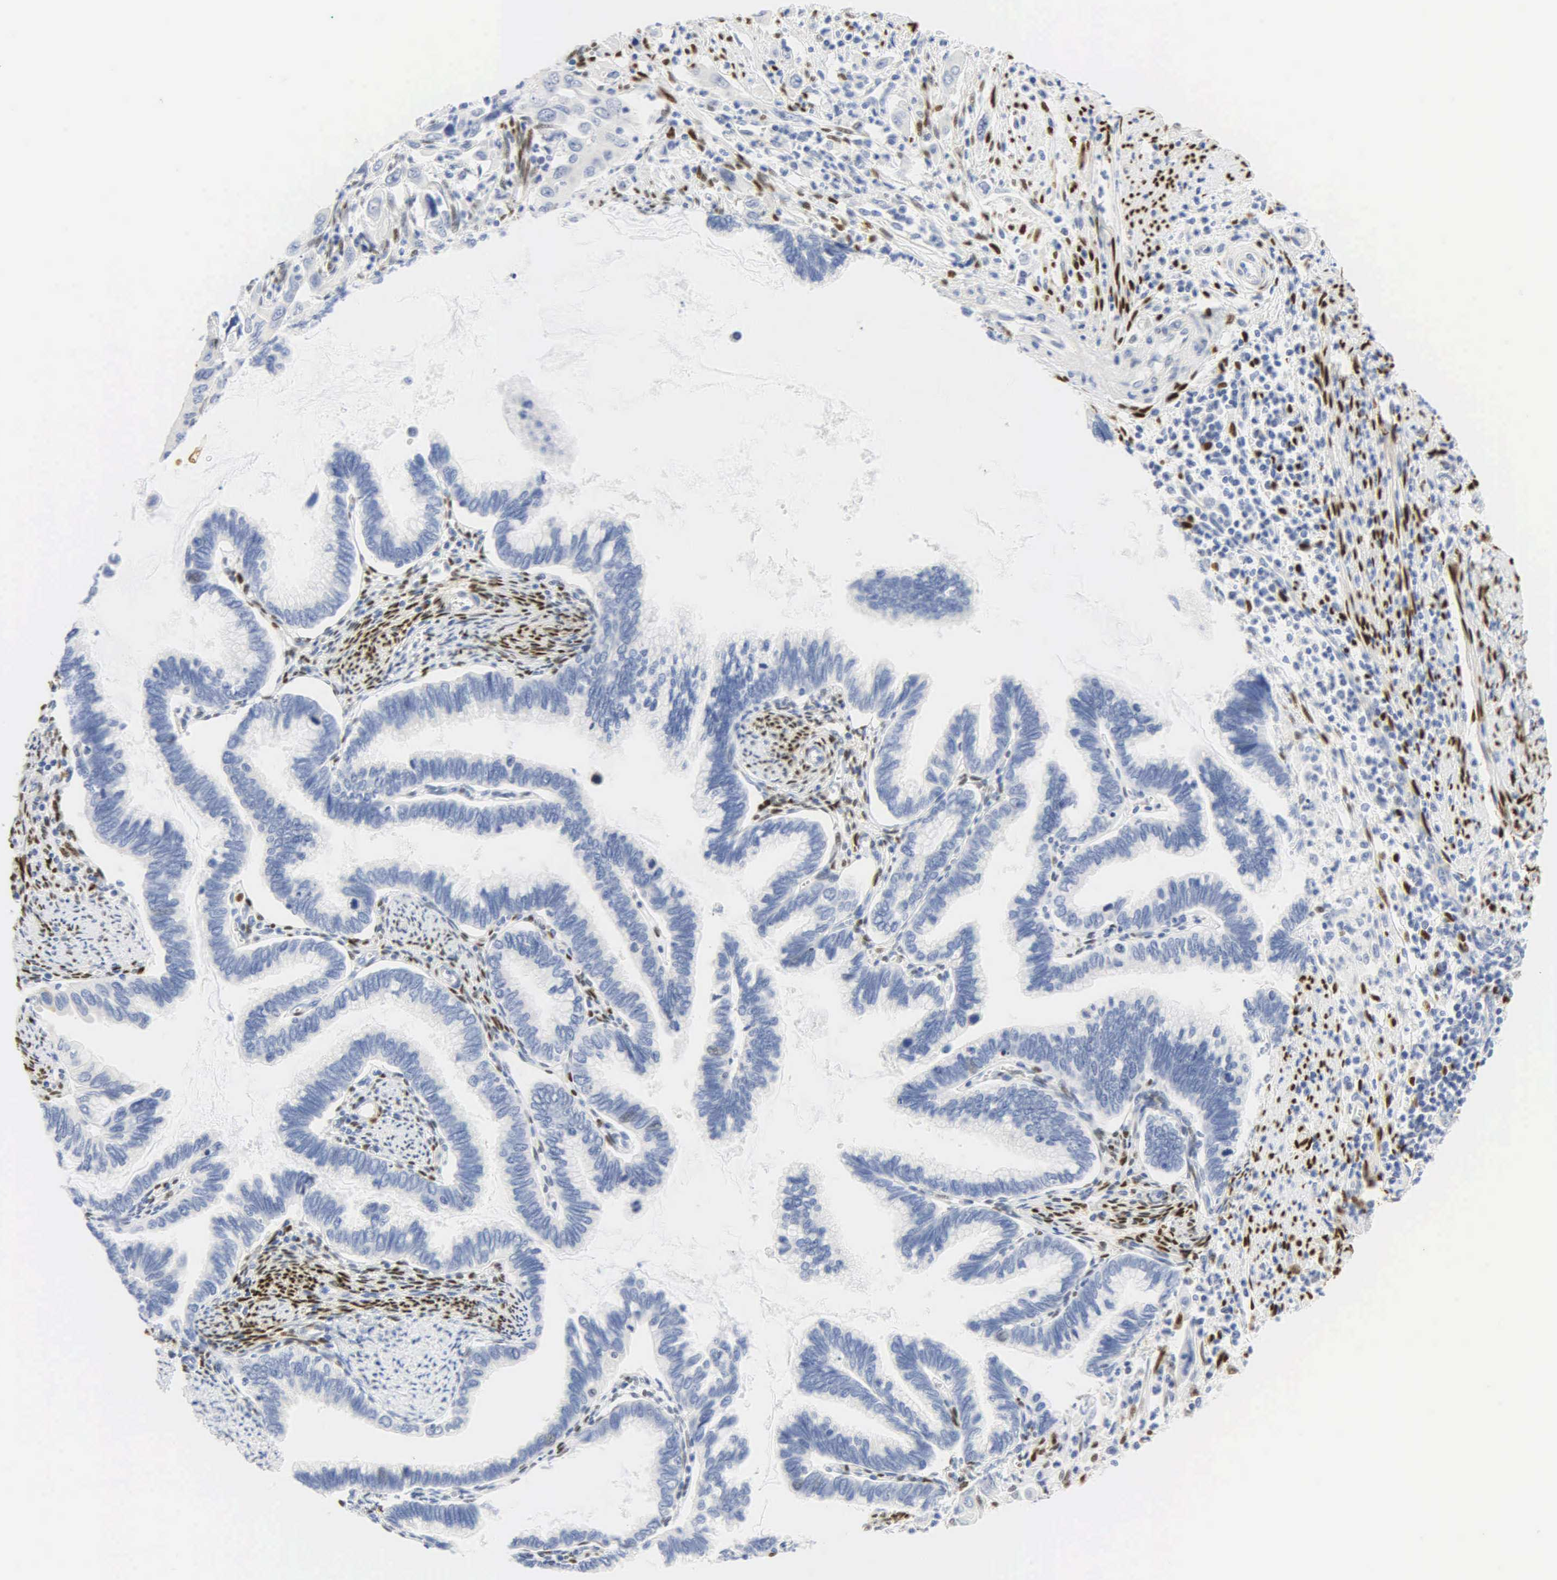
{"staining": {"intensity": "negative", "quantity": "none", "location": "none"}, "tissue": "cervical cancer", "cell_type": "Tumor cells", "image_type": "cancer", "snomed": [{"axis": "morphology", "description": "Adenocarcinoma, NOS"}, {"axis": "topography", "description": "Cervix"}], "caption": "A micrograph of human cervical adenocarcinoma is negative for staining in tumor cells. (IHC, brightfield microscopy, high magnification).", "gene": "PGR", "patient": {"sex": "female", "age": 49}}